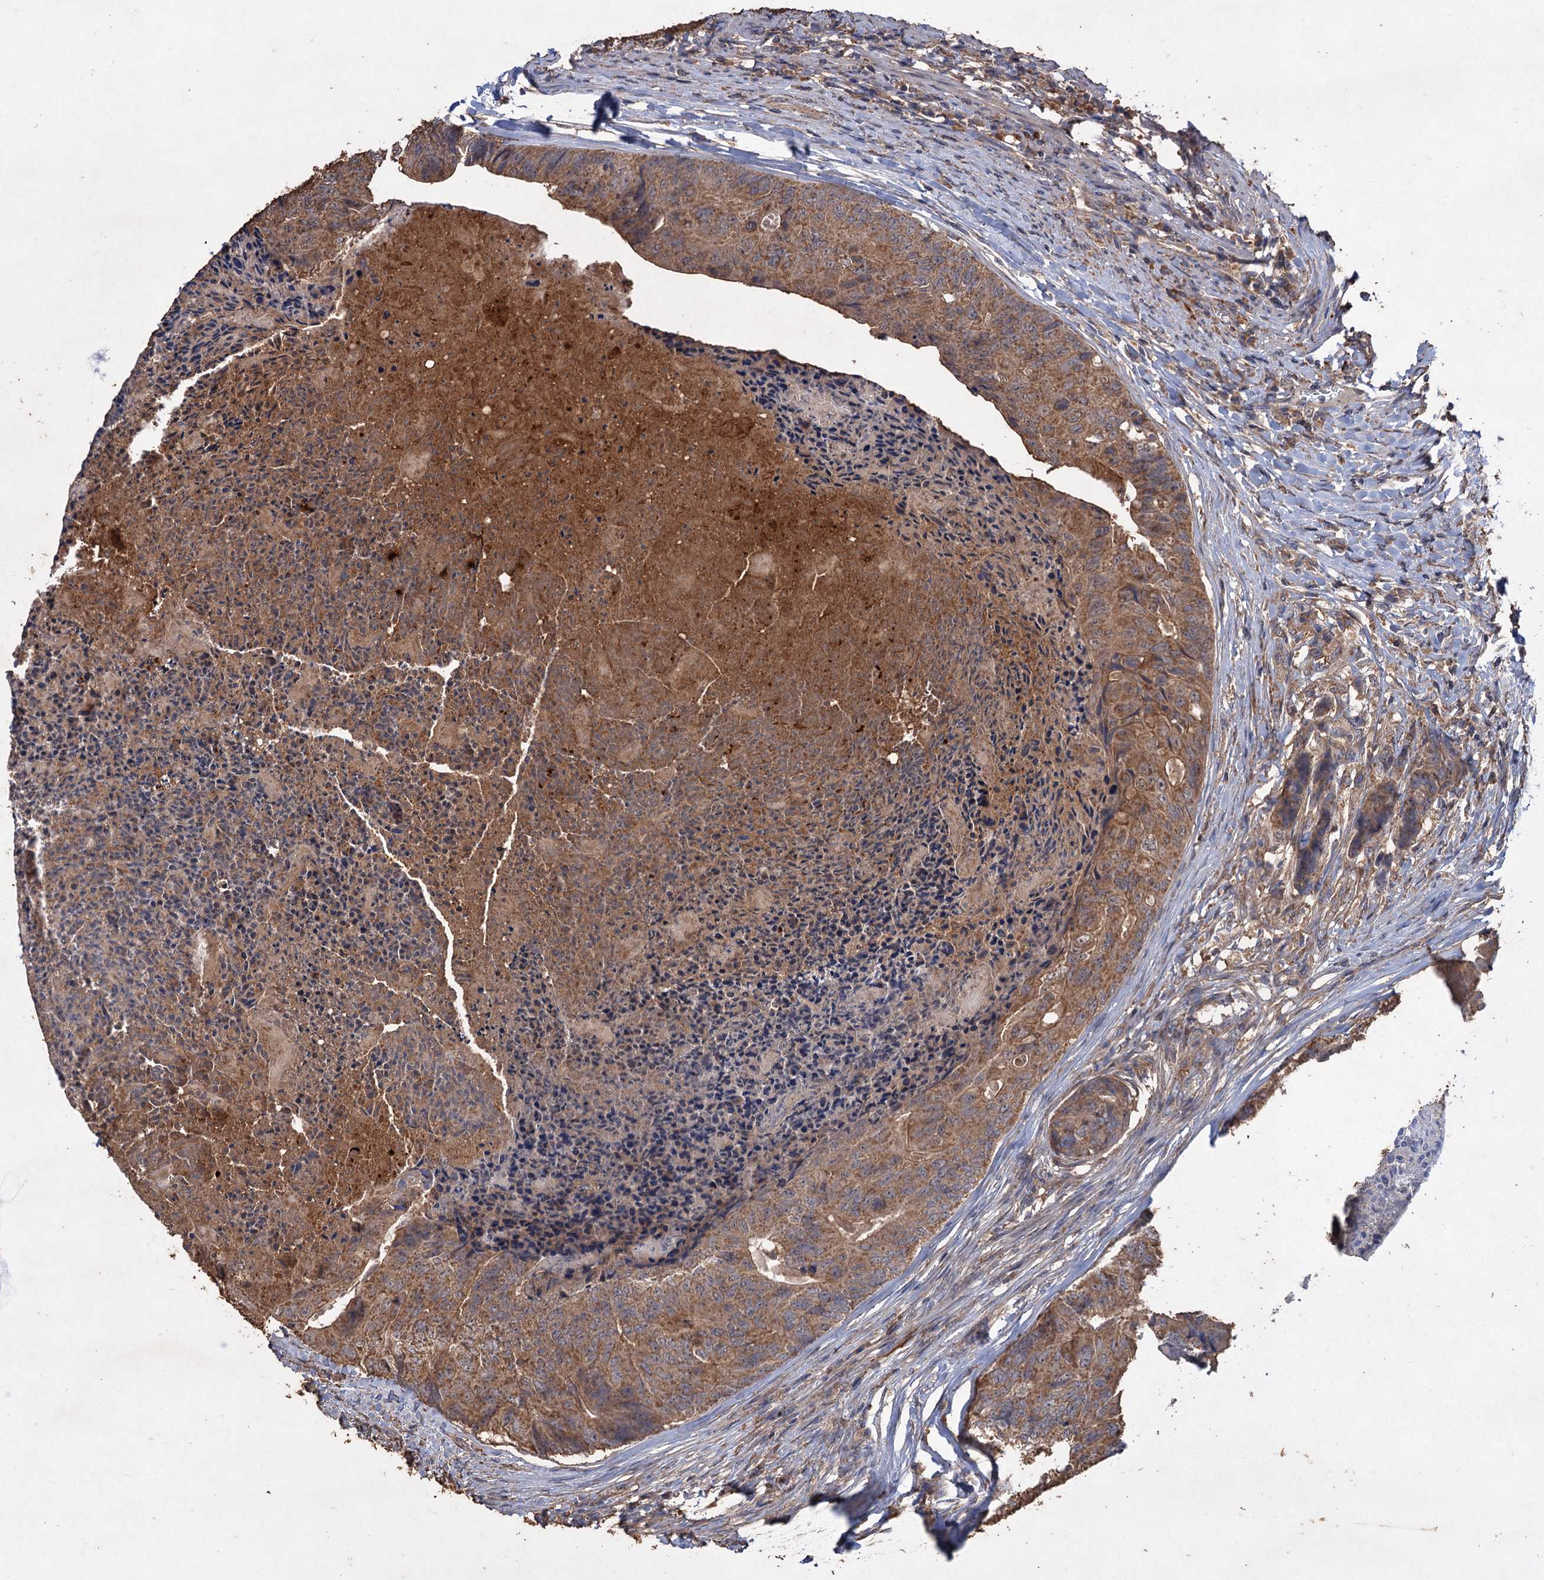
{"staining": {"intensity": "moderate", "quantity": ">75%", "location": "cytoplasmic/membranous"}, "tissue": "colorectal cancer", "cell_type": "Tumor cells", "image_type": "cancer", "snomed": [{"axis": "morphology", "description": "Adenocarcinoma, NOS"}, {"axis": "topography", "description": "Colon"}], "caption": "Tumor cells show medium levels of moderate cytoplasmic/membranous positivity in approximately >75% of cells in colorectal cancer. Nuclei are stained in blue.", "gene": "SCUBE3", "patient": {"sex": "female", "age": 67}}